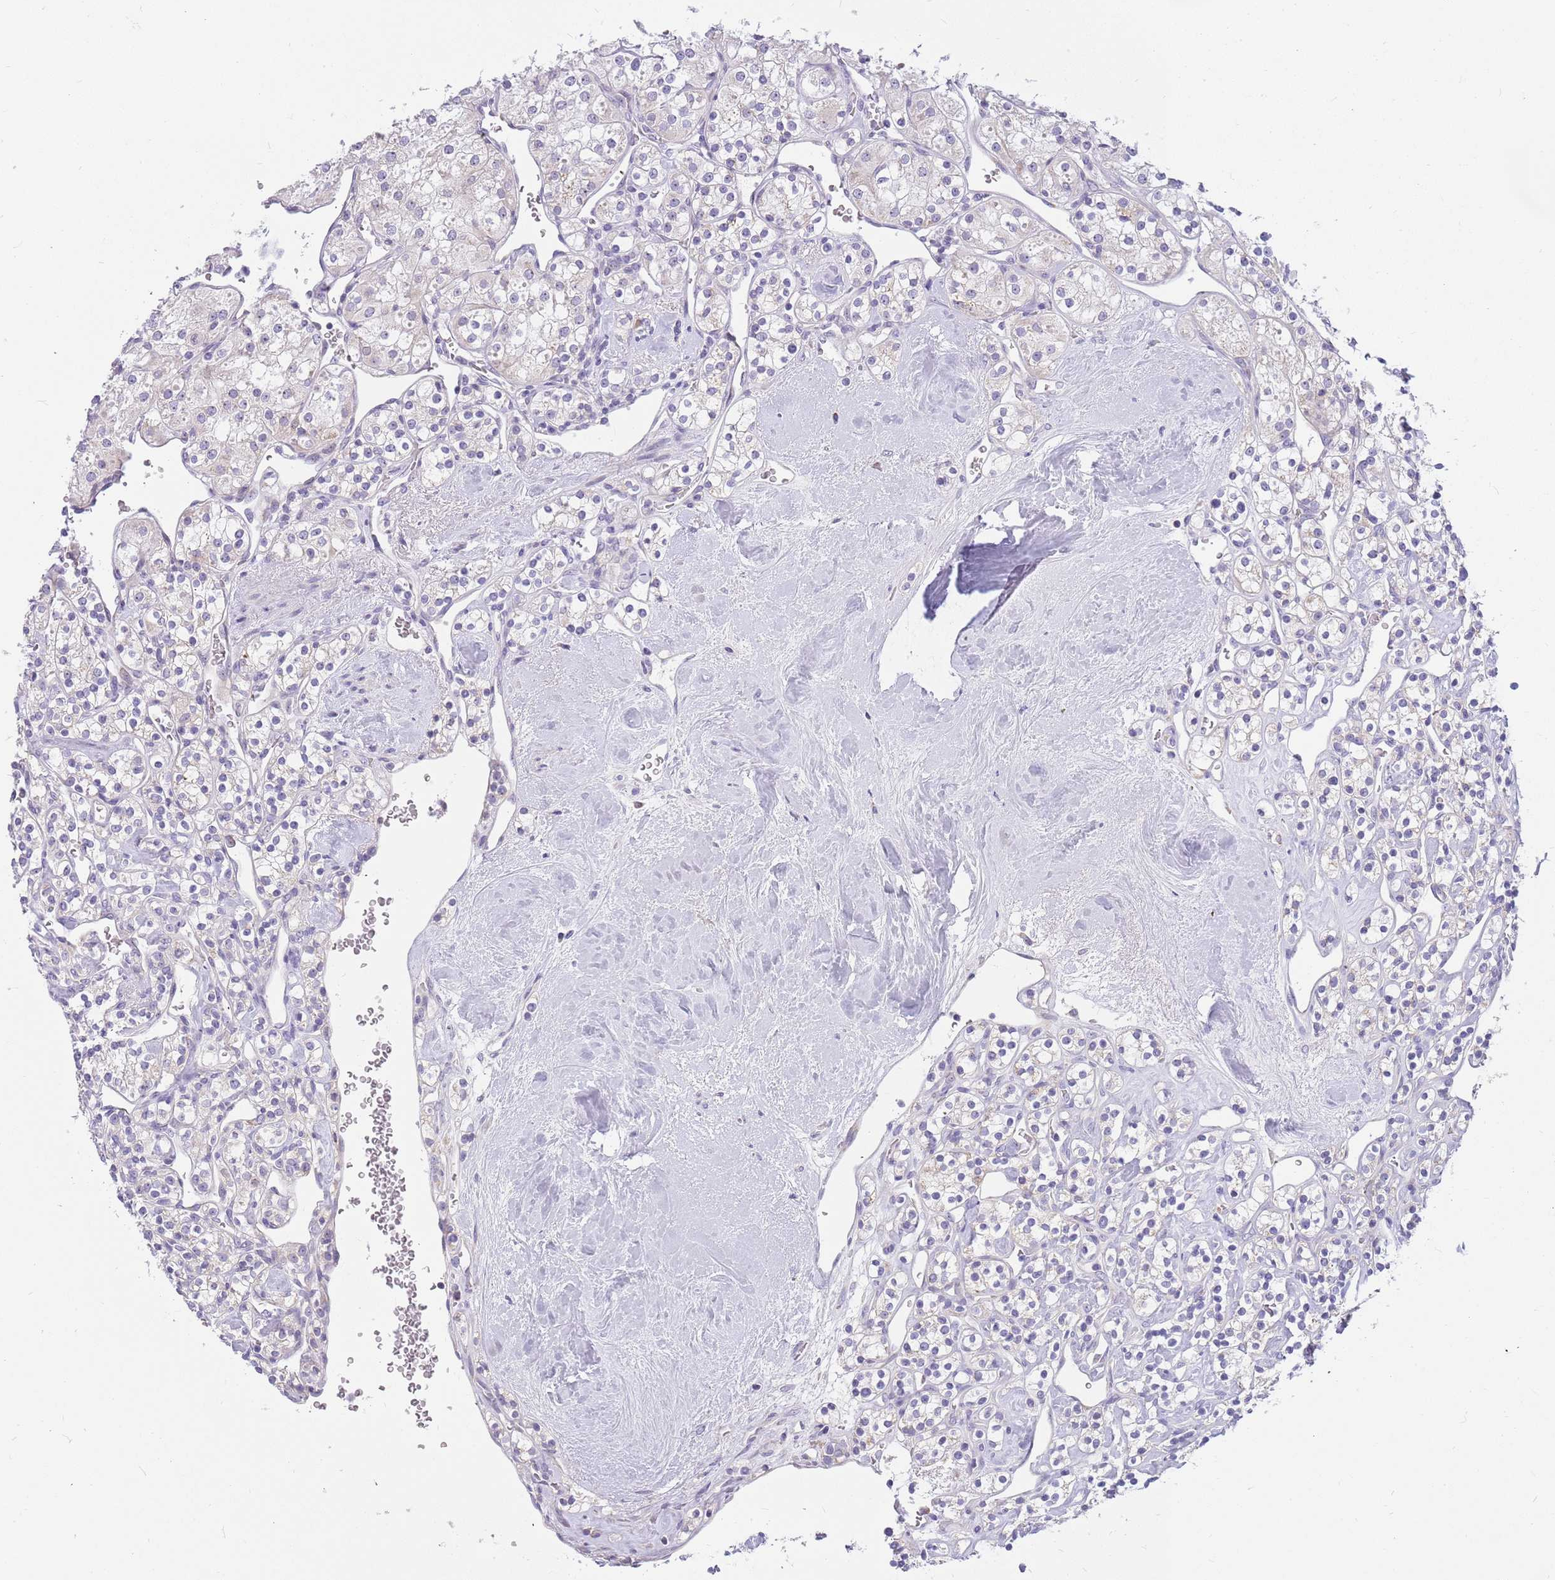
{"staining": {"intensity": "negative", "quantity": "none", "location": "none"}, "tissue": "renal cancer", "cell_type": "Tumor cells", "image_type": "cancer", "snomed": [{"axis": "morphology", "description": "Adenocarcinoma, NOS"}, {"axis": "topography", "description": "Kidney"}], "caption": "Immunohistochemistry (IHC) of renal cancer demonstrates no staining in tumor cells.", "gene": "DNAJA3", "patient": {"sex": "male", "age": 77}}